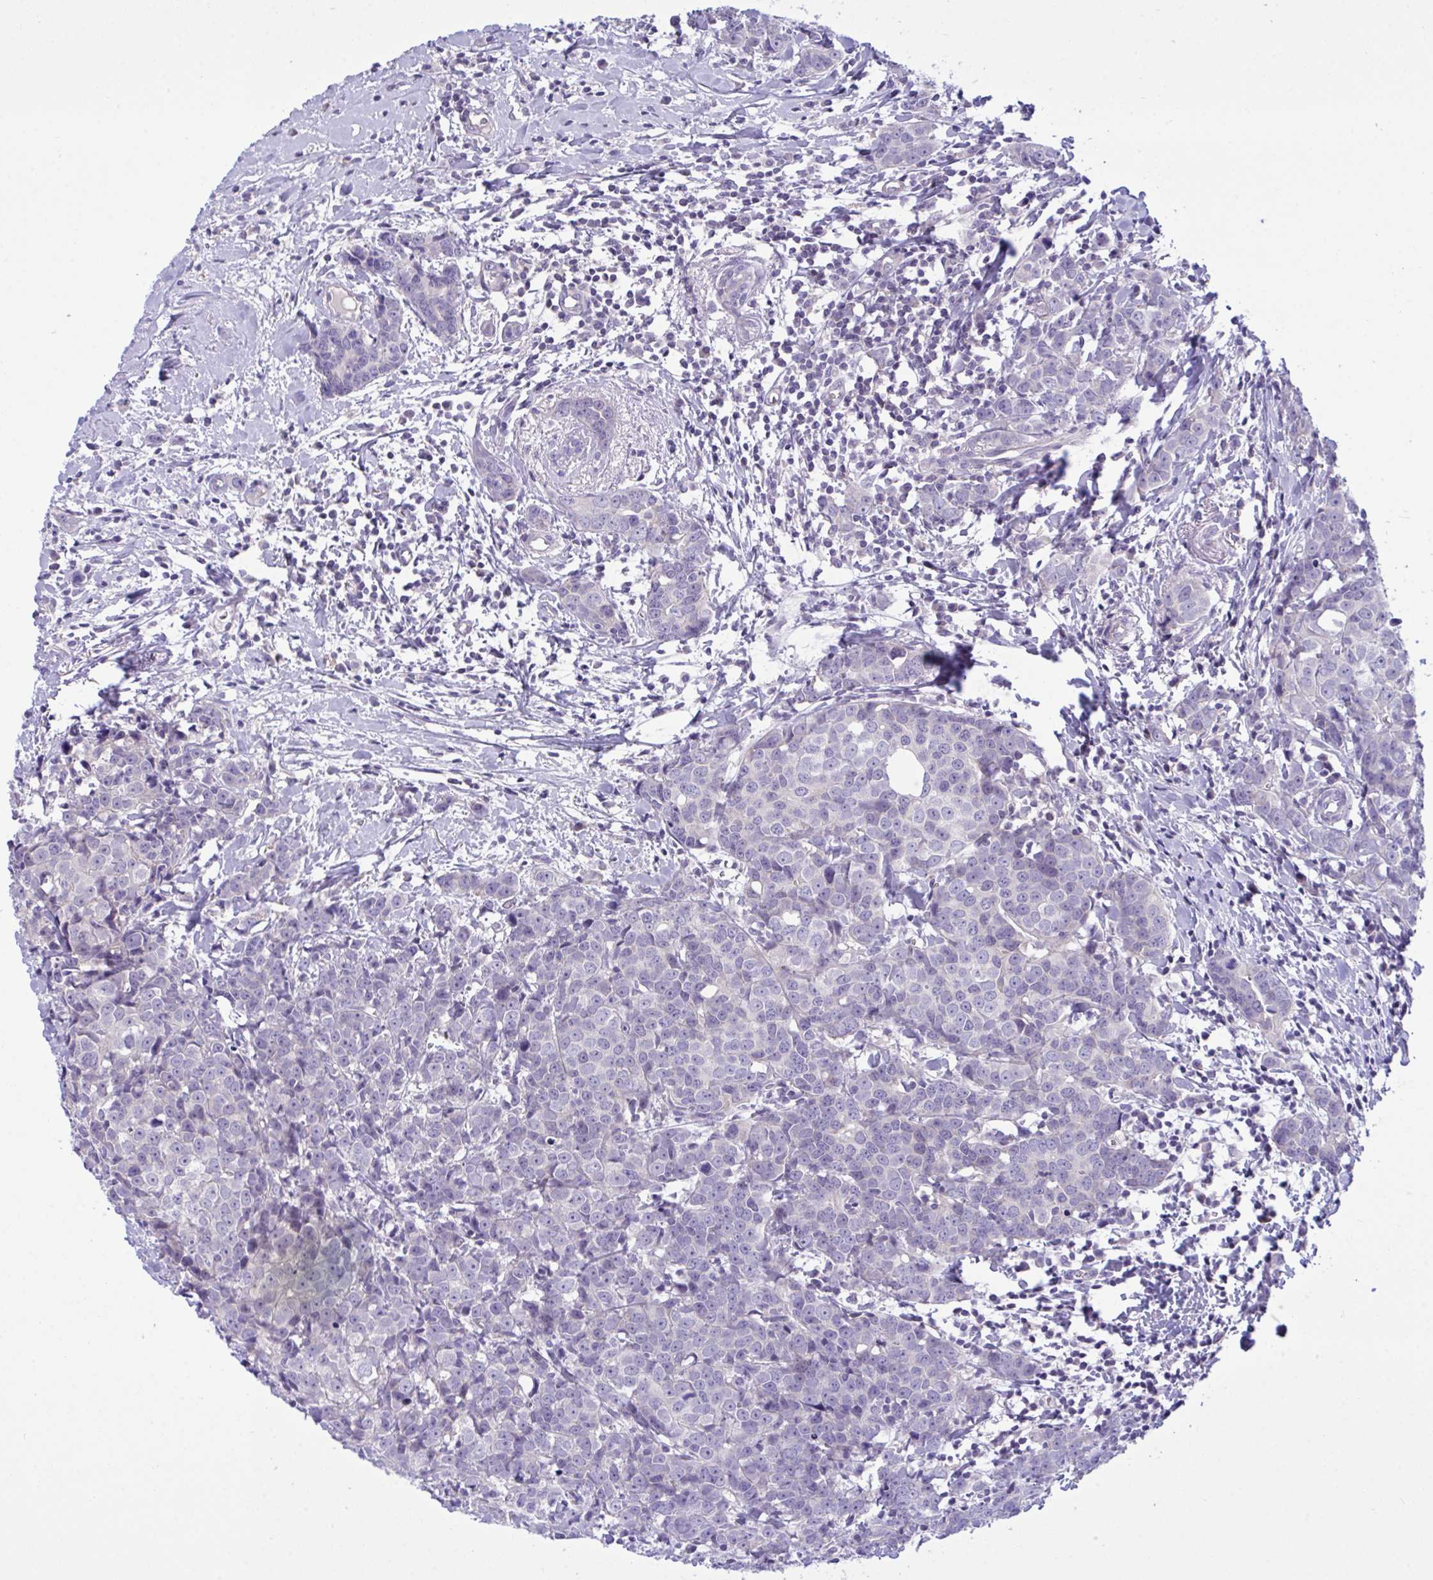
{"staining": {"intensity": "negative", "quantity": "none", "location": "none"}, "tissue": "breast cancer", "cell_type": "Tumor cells", "image_type": "cancer", "snomed": [{"axis": "morphology", "description": "Duct carcinoma"}, {"axis": "topography", "description": "Breast"}], "caption": "This photomicrograph is of breast cancer (infiltrating ductal carcinoma) stained with immunohistochemistry to label a protein in brown with the nuclei are counter-stained blue. There is no staining in tumor cells.", "gene": "WDR97", "patient": {"sex": "female", "age": 80}}